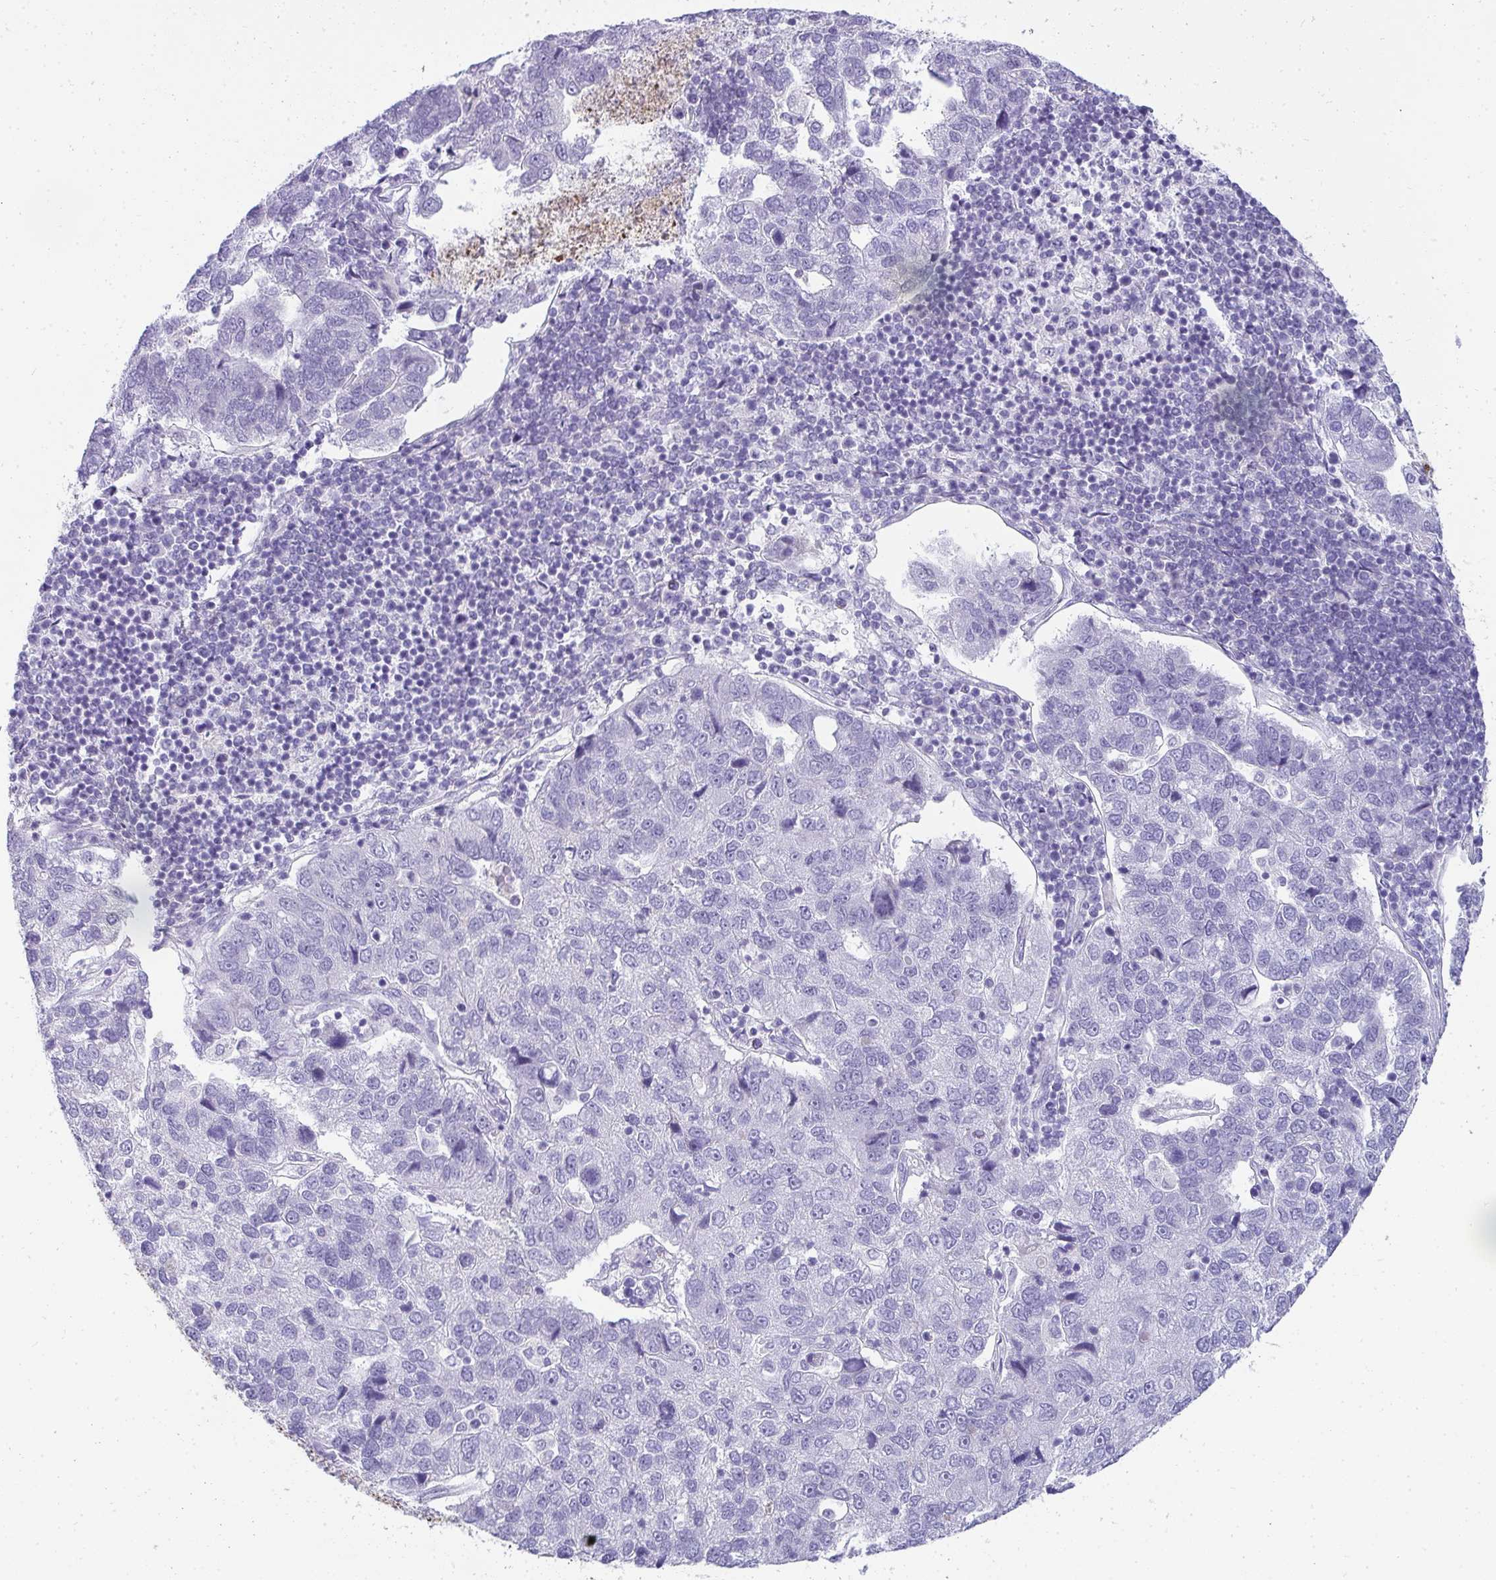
{"staining": {"intensity": "negative", "quantity": "none", "location": "none"}, "tissue": "pancreatic cancer", "cell_type": "Tumor cells", "image_type": "cancer", "snomed": [{"axis": "morphology", "description": "Adenocarcinoma, NOS"}, {"axis": "topography", "description": "Pancreas"}], "caption": "IHC of pancreatic cancer shows no expression in tumor cells.", "gene": "AK5", "patient": {"sex": "female", "age": 61}}